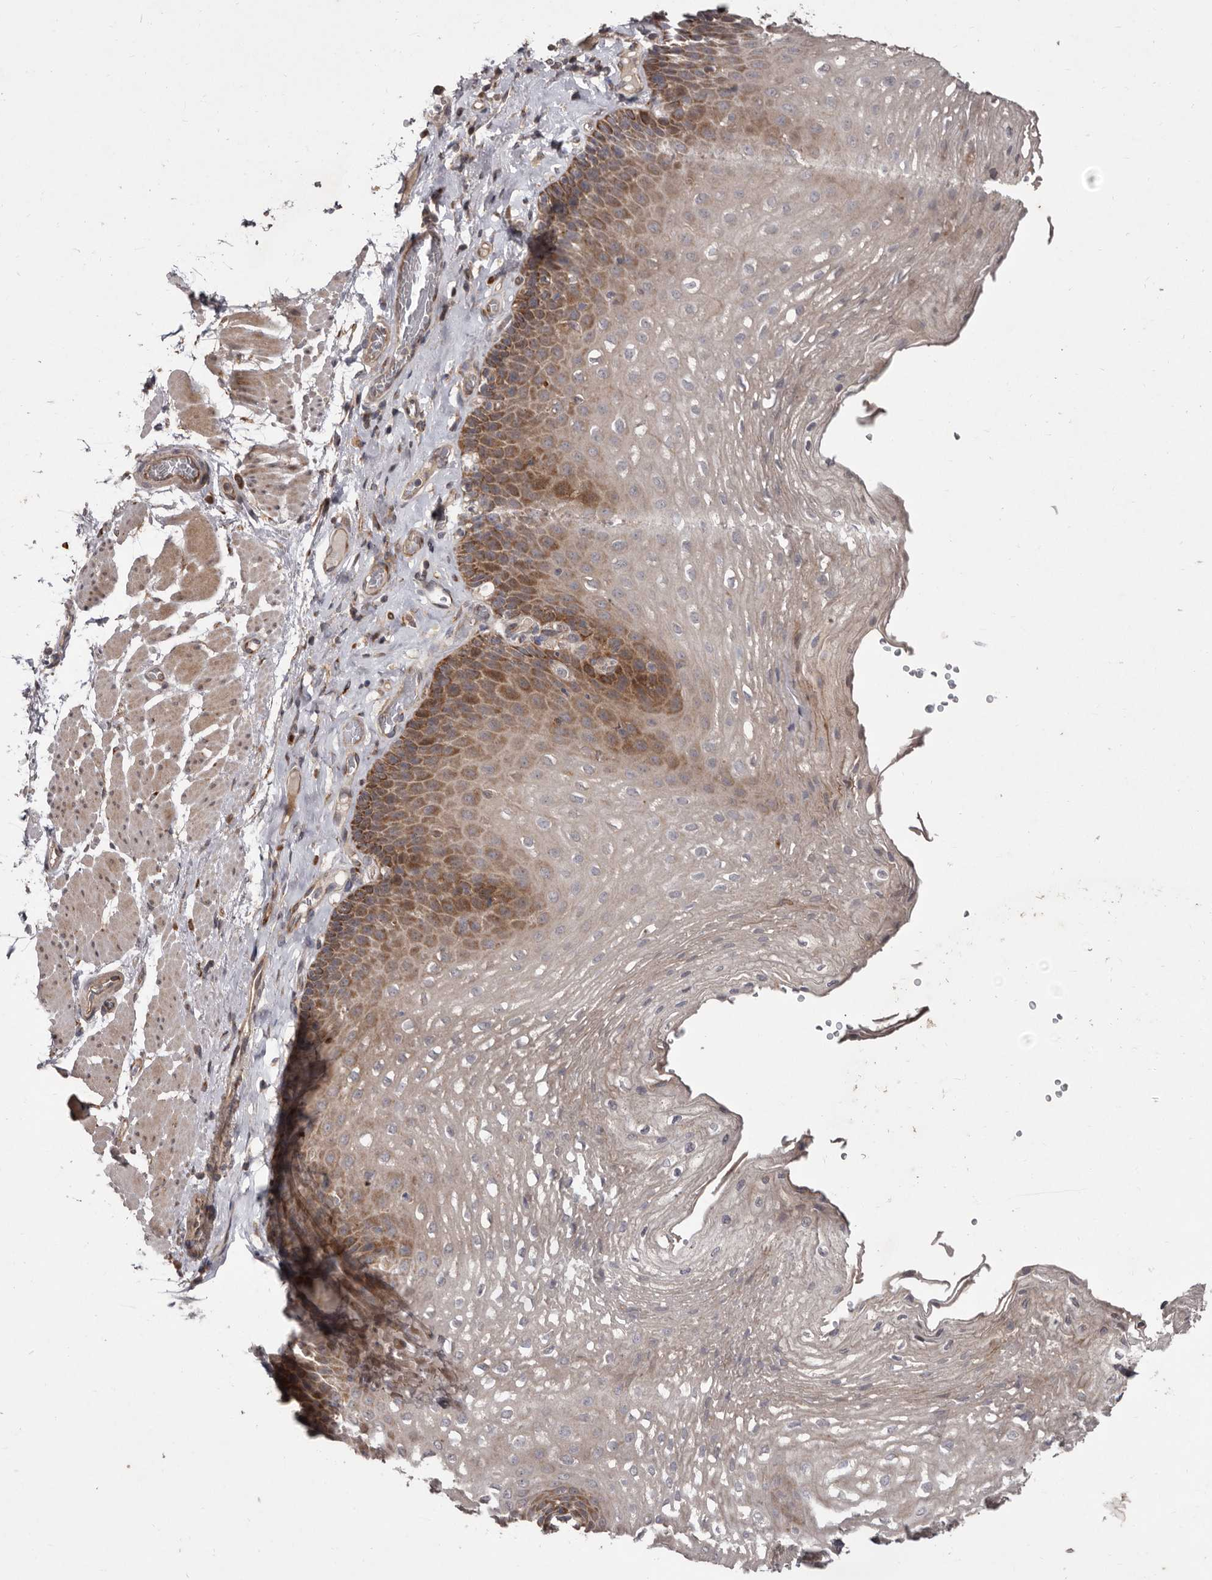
{"staining": {"intensity": "moderate", "quantity": "25%-75%", "location": "cytoplasmic/membranous"}, "tissue": "esophagus", "cell_type": "Squamous epithelial cells", "image_type": "normal", "snomed": [{"axis": "morphology", "description": "Normal tissue, NOS"}, {"axis": "topography", "description": "Esophagus"}], "caption": "A brown stain labels moderate cytoplasmic/membranous staining of a protein in squamous epithelial cells of unremarkable human esophagus.", "gene": "FLAD1", "patient": {"sex": "female", "age": 66}}